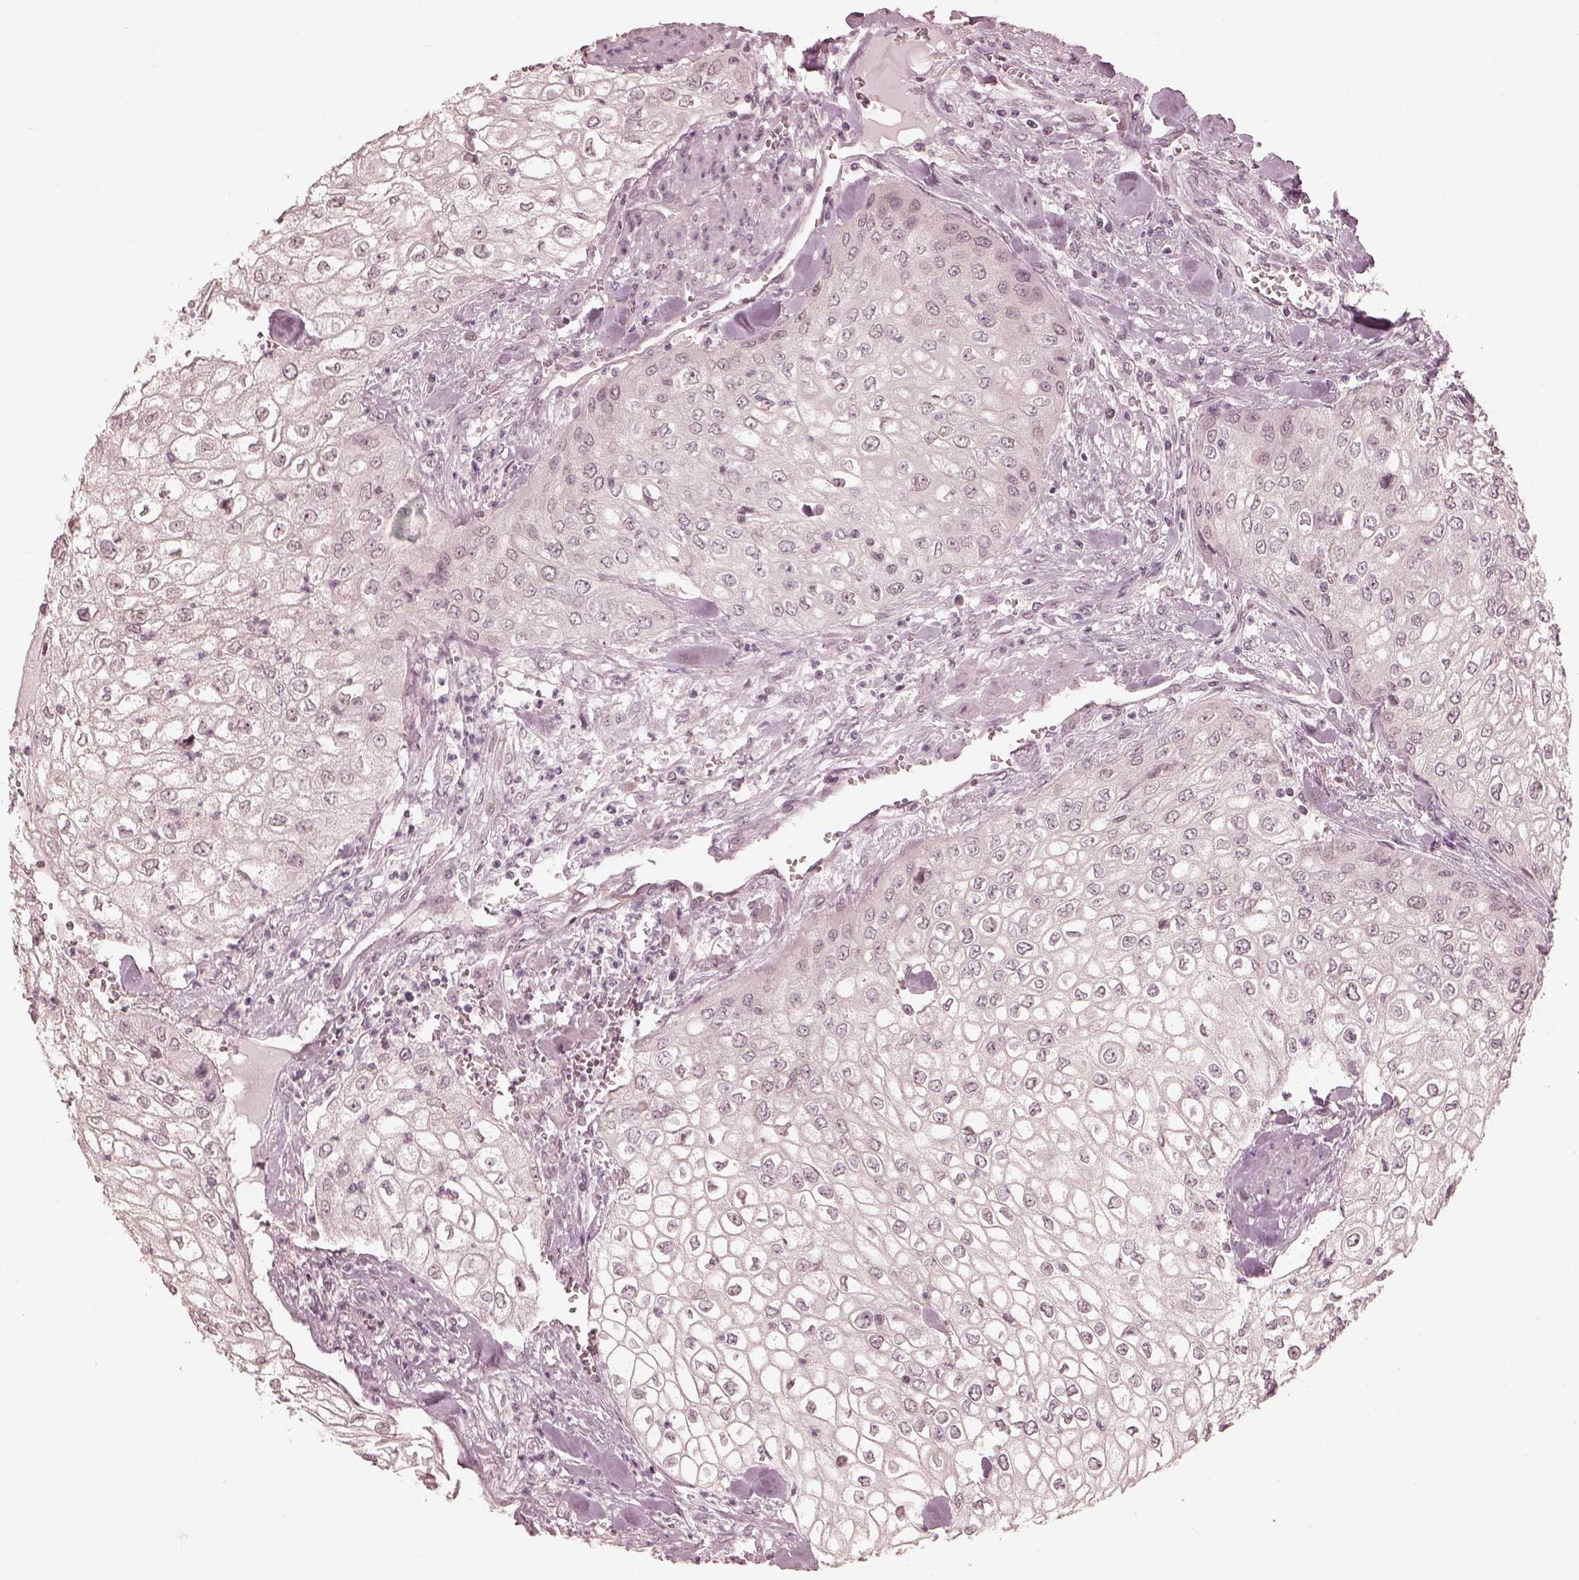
{"staining": {"intensity": "negative", "quantity": "none", "location": "none"}, "tissue": "urothelial cancer", "cell_type": "Tumor cells", "image_type": "cancer", "snomed": [{"axis": "morphology", "description": "Urothelial carcinoma, High grade"}, {"axis": "topography", "description": "Urinary bladder"}], "caption": "High magnification brightfield microscopy of urothelial carcinoma (high-grade) stained with DAB (brown) and counterstained with hematoxylin (blue): tumor cells show no significant expression. (DAB (3,3'-diaminobenzidine) IHC visualized using brightfield microscopy, high magnification).", "gene": "IQCG", "patient": {"sex": "male", "age": 62}}